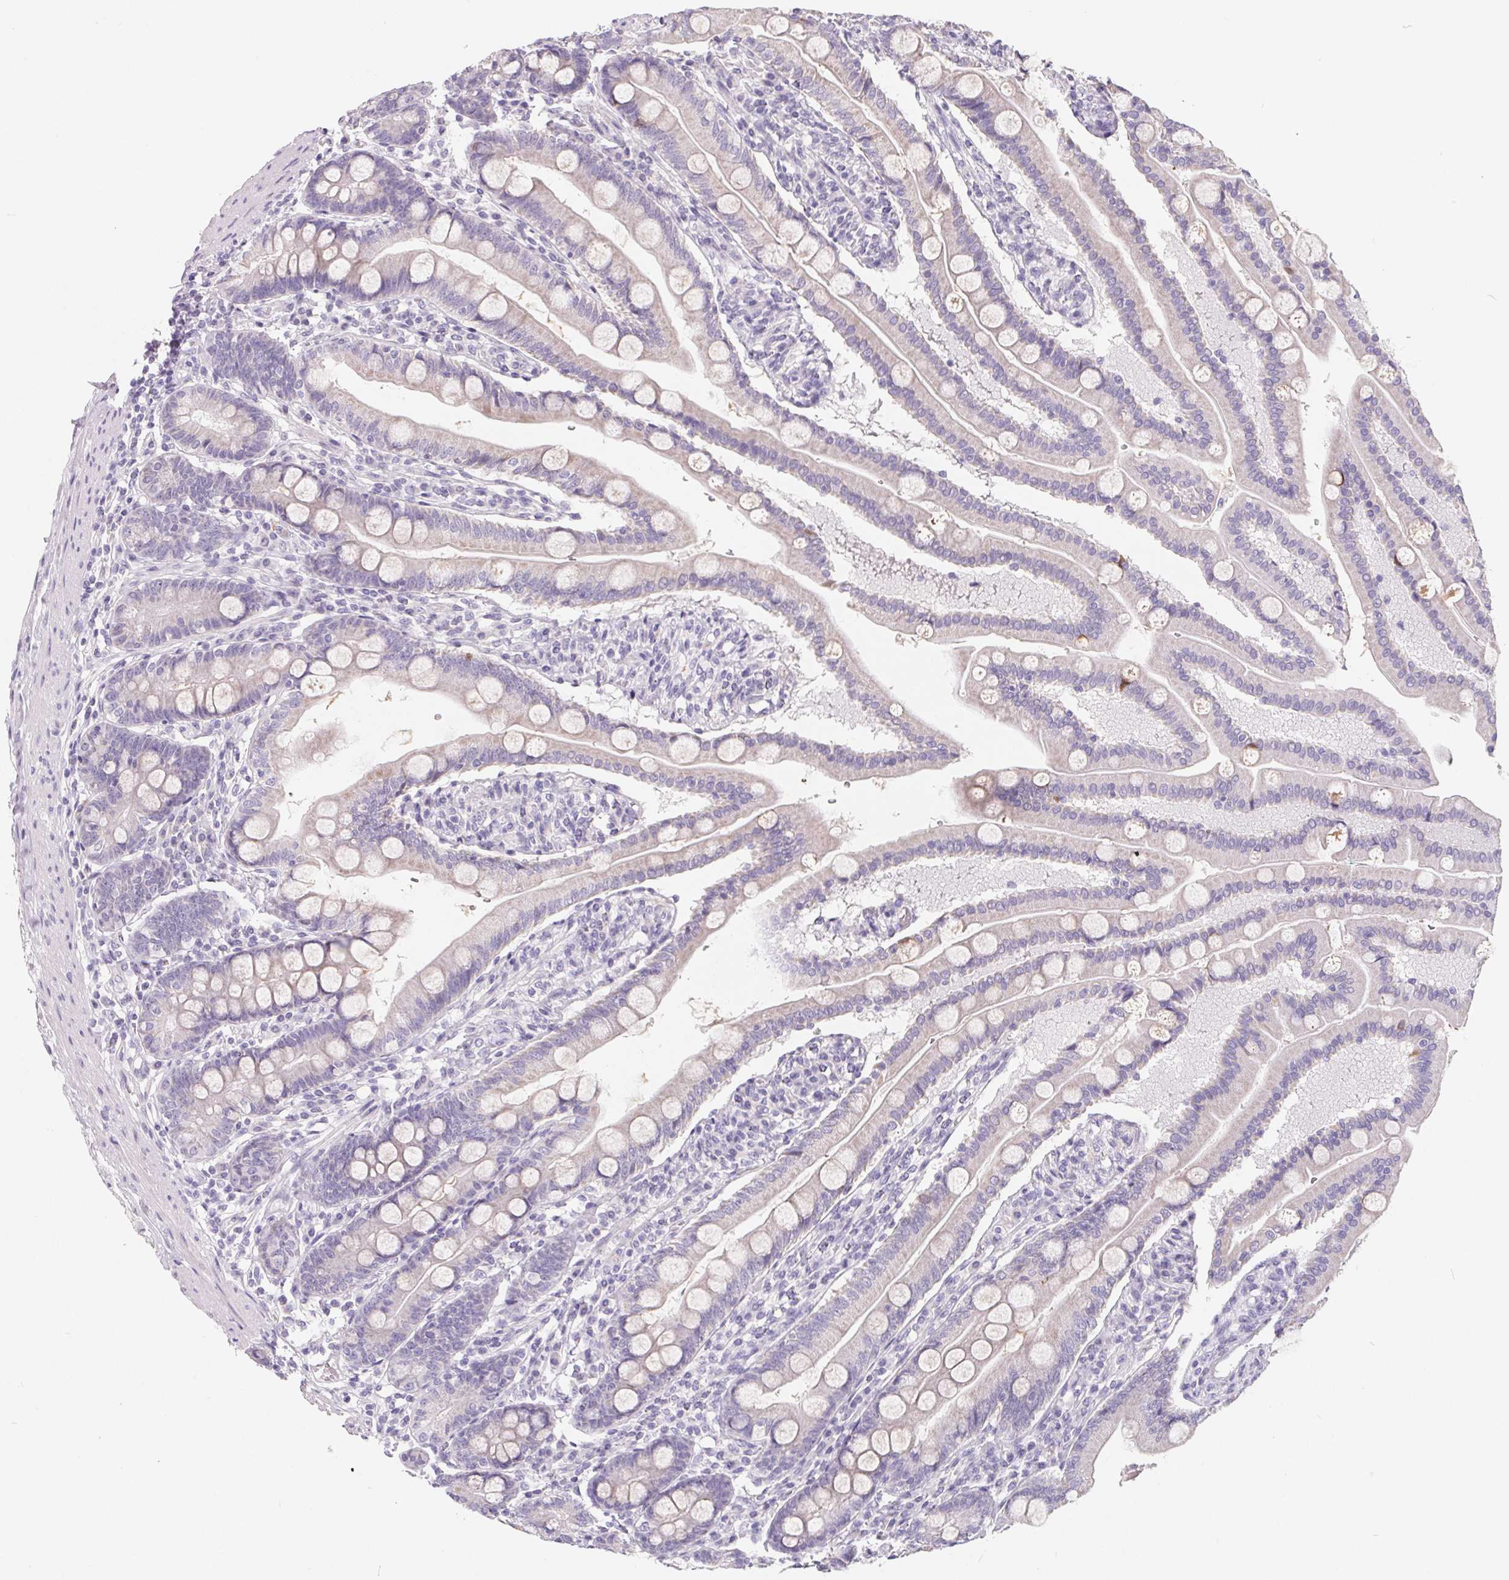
{"staining": {"intensity": "negative", "quantity": "none", "location": "none"}, "tissue": "duodenum", "cell_type": "Glandular cells", "image_type": "normal", "snomed": [{"axis": "morphology", "description": "Normal tissue, NOS"}, {"axis": "topography", "description": "Duodenum"}], "caption": "Immunohistochemistry histopathology image of unremarkable duodenum: duodenum stained with DAB shows no significant protein positivity in glandular cells. (IHC, brightfield microscopy, high magnification).", "gene": "FDX1", "patient": {"sex": "female", "age": 67}}